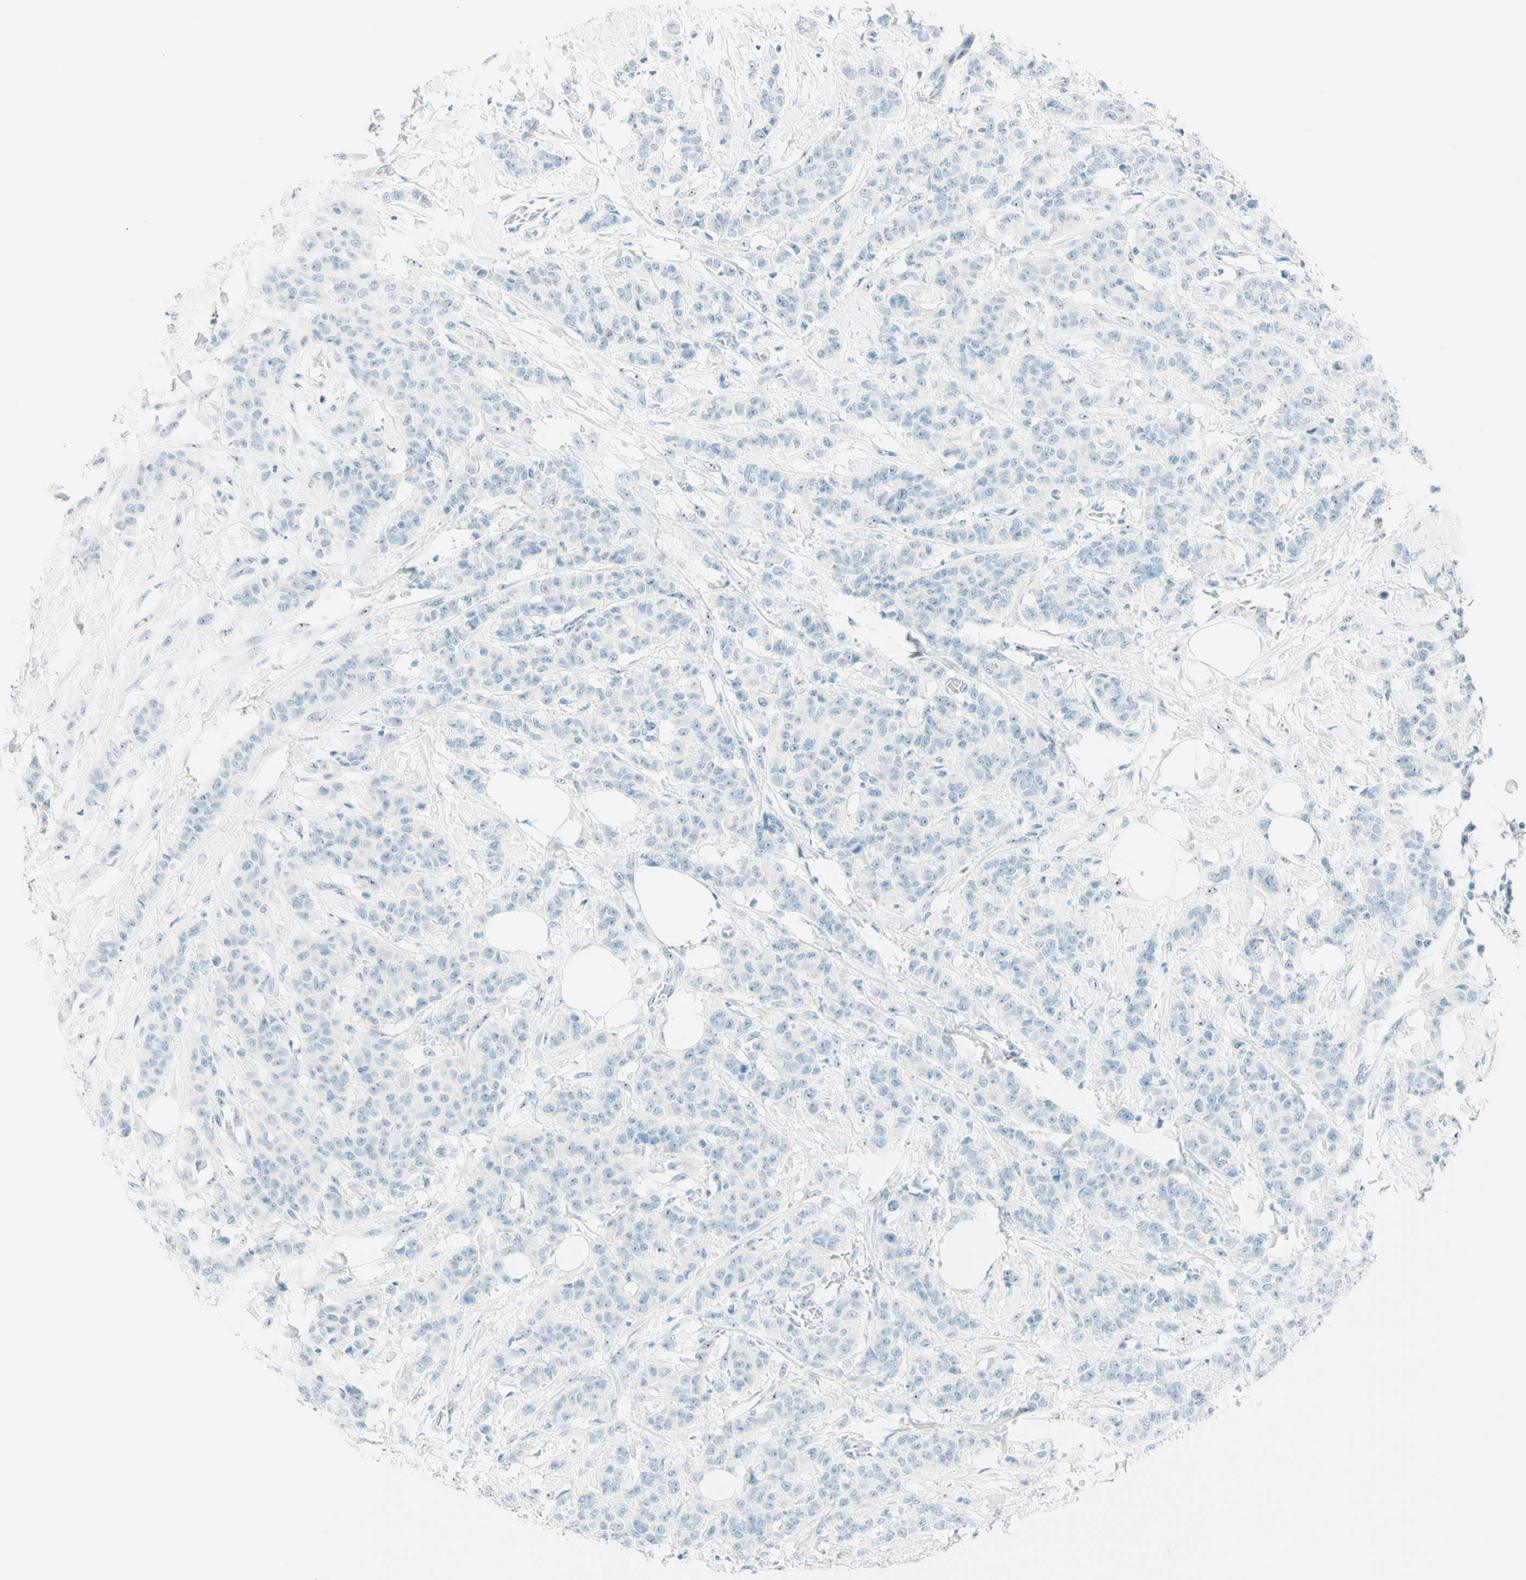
{"staining": {"intensity": "negative", "quantity": "none", "location": "none"}, "tissue": "breast cancer", "cell_type": "Tumor cells", "image_type": "cancer", "snomed": [{"axis": "morphology", "description": "Normal tissue, NOS"}, {"axis": "morphology", "description": "Duct carcinoma"}, {"axis": "topography", "description": "Breast"}], "caption": "A high-resolution micrograph shows immunohistochemistry (IHC) staining of breast cancer (invasive ductal carcinoma), which demonstrates no significant positivity in tumor cells.", "gene": "FMR1NB", "patient": {"sex": "female", "age": 40}}